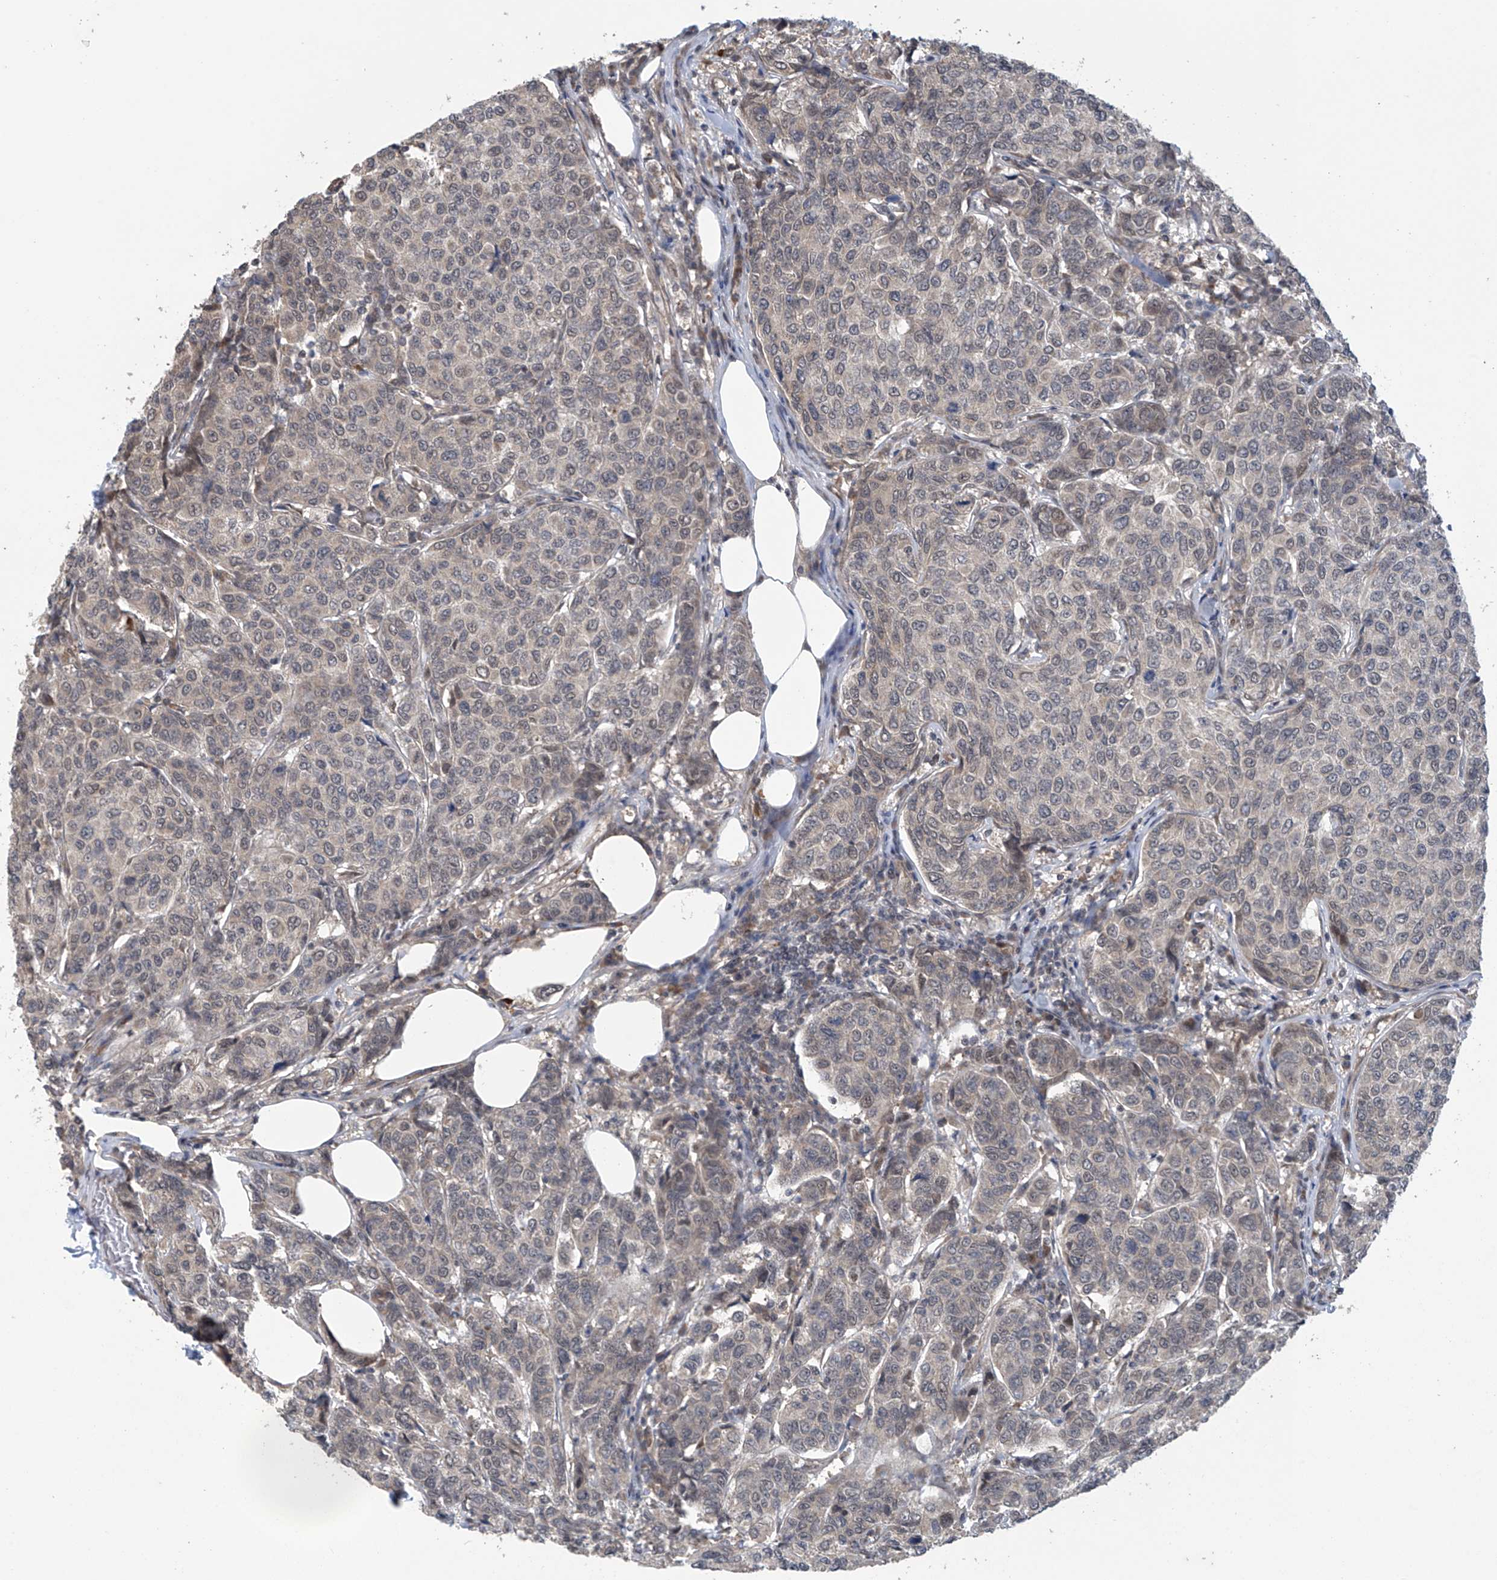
{"staining": {"intensity": "negative", "quantity": "none", "location": "none"}, "tissue": "breast cancer", "cell_type": "Tumor cells", "image_type": "cancer", "snomed": [{"axis": "morphology", "description": "Duct carcinoma"}, {"axis": "topography", "description": "Breast"}], "caption": "Tumor cells are negative for protein expression in human breast infiltrating ductal carcinoma. Nuclei are stained in blue.", "gene": "ABHD13", "patient": {"sex": "female", "age": 55}}